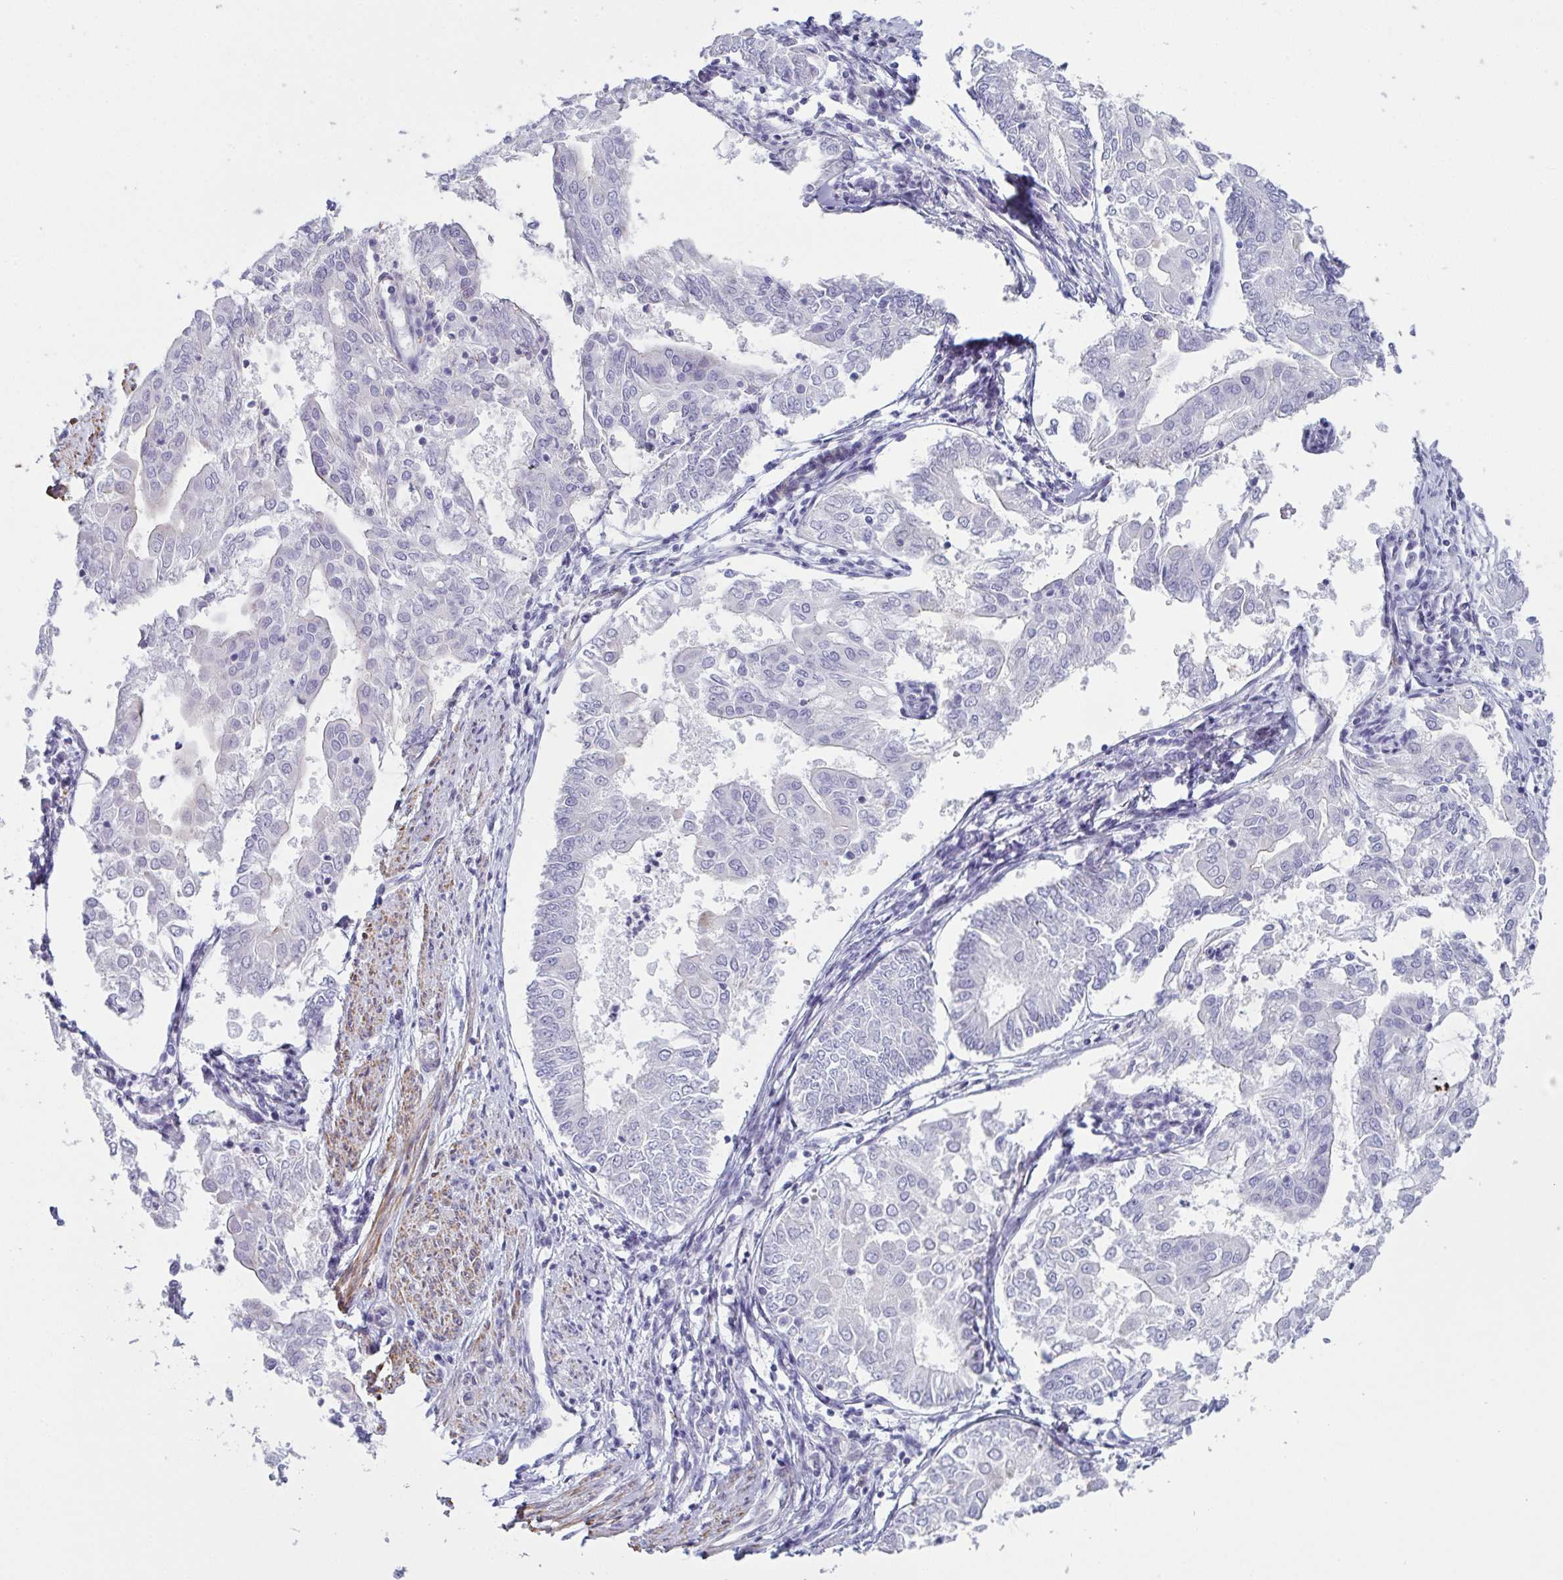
{"staining": {"intensity": "negative", "quantity": "none", "location": "none"}, "tissue": "endometrial cancer", "cell_type": "Tumor cells", "image_type": "cancer", "snomed": [{"axis": "morphology", "description": "Adenocarcinoma, NOS"}, {"axis": "topography", "description": "Endometrium"}], "caption": "A micrograph of endometrial cancer stained for a protein displays no brown staining in tumor cells. (Immunohistochemistry (ihc), brightfield microscopy, high magnification).", "gene": "OR5P3", "patient": {"sex": "female", "age": 68}}